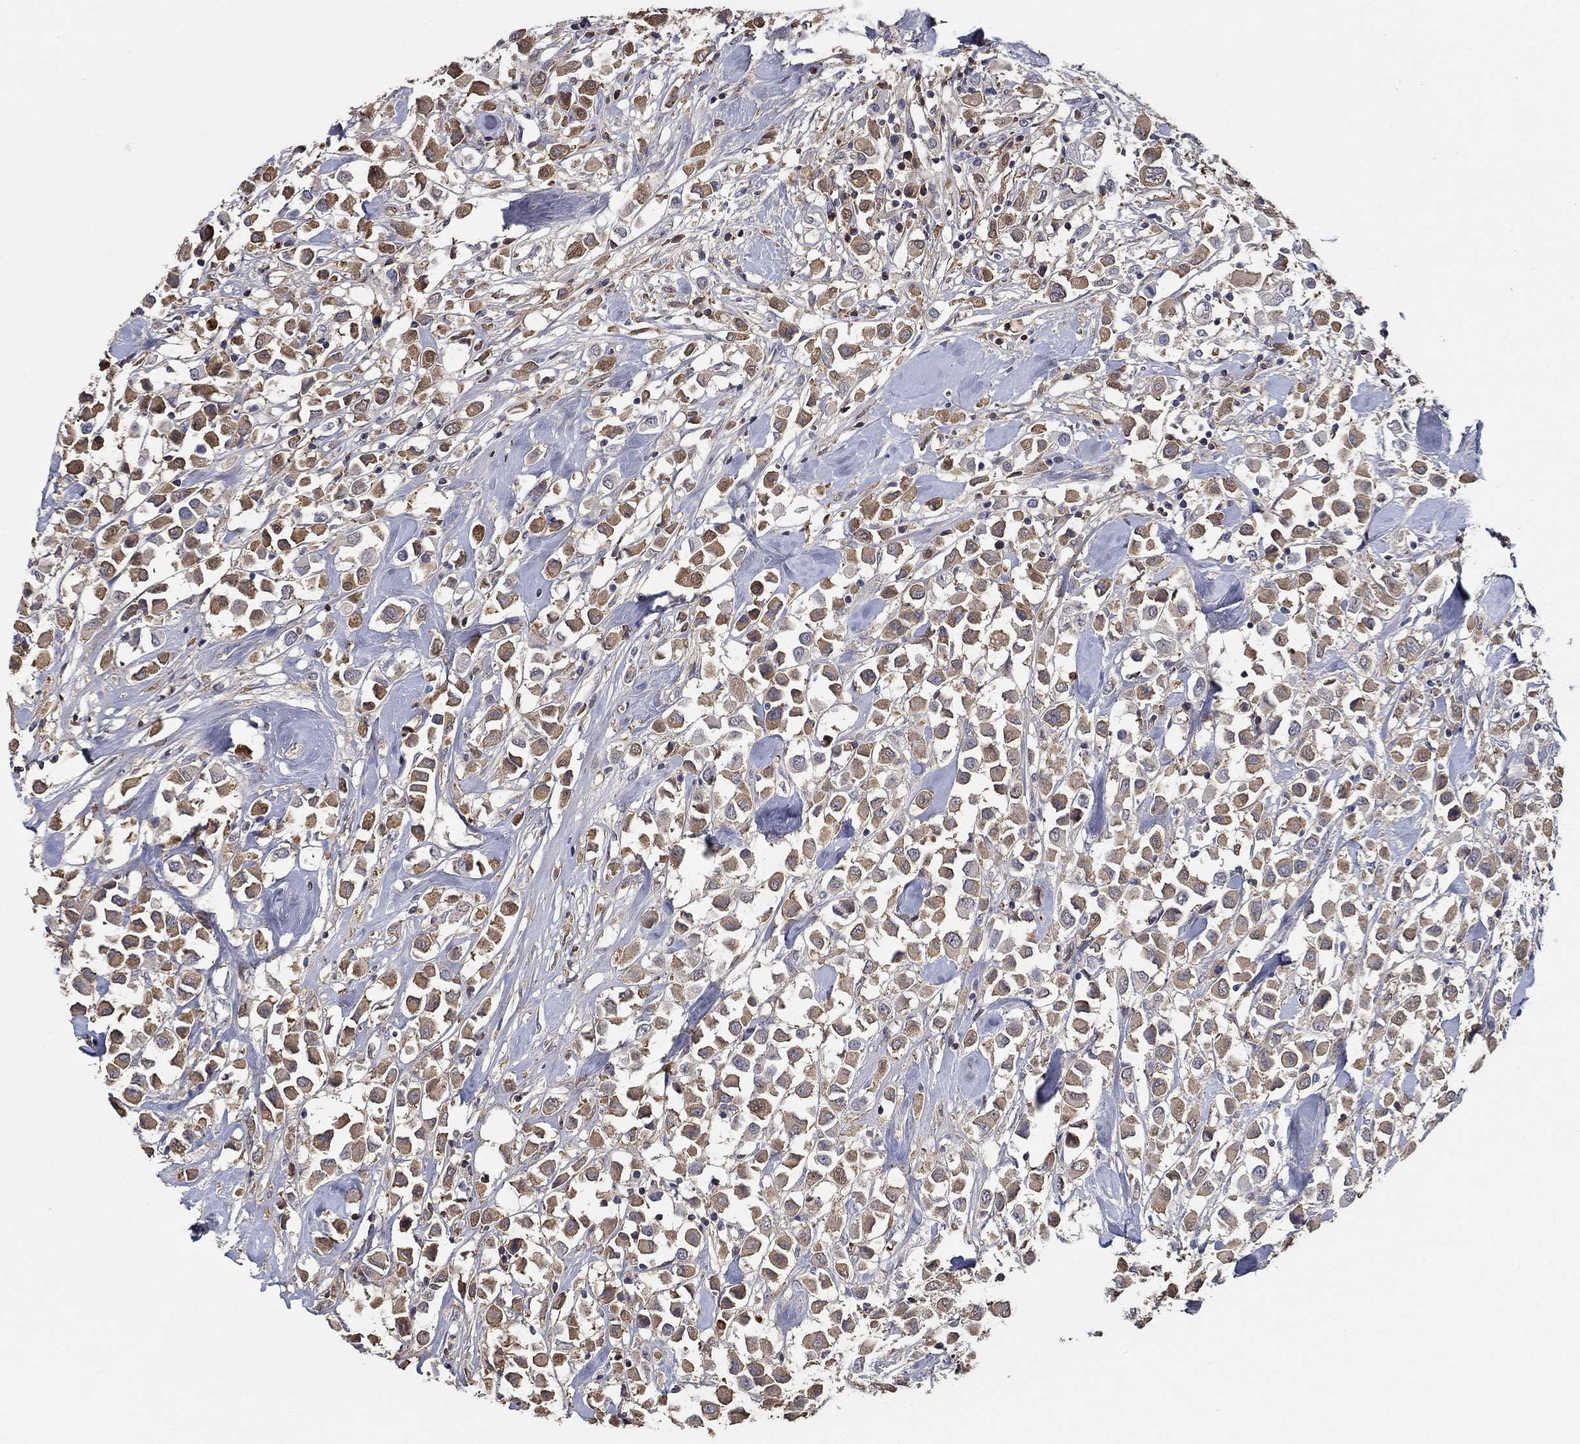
{"staining": {"intensity": "weak", "quantity": ">75%", "location": "cytoplasmic/membranous"}, "tissue": "breast cancer", "cell_type": "Tumor cells", "image_type": "cancer", "snomed": [{"axis": "morphology", "description": "Duct carcinoma"}, {"axis": "topography", "description": "Breast"}], "caption": "Immunohistochemical staining of human infiltrating ductal carcinoma (breast) shows low levels of weak cytoplasmic/membranous protein positivity in approximately >75% of tumor cells.", "gene": "IL10", "patient": {"sex": "female", "age": 61}}